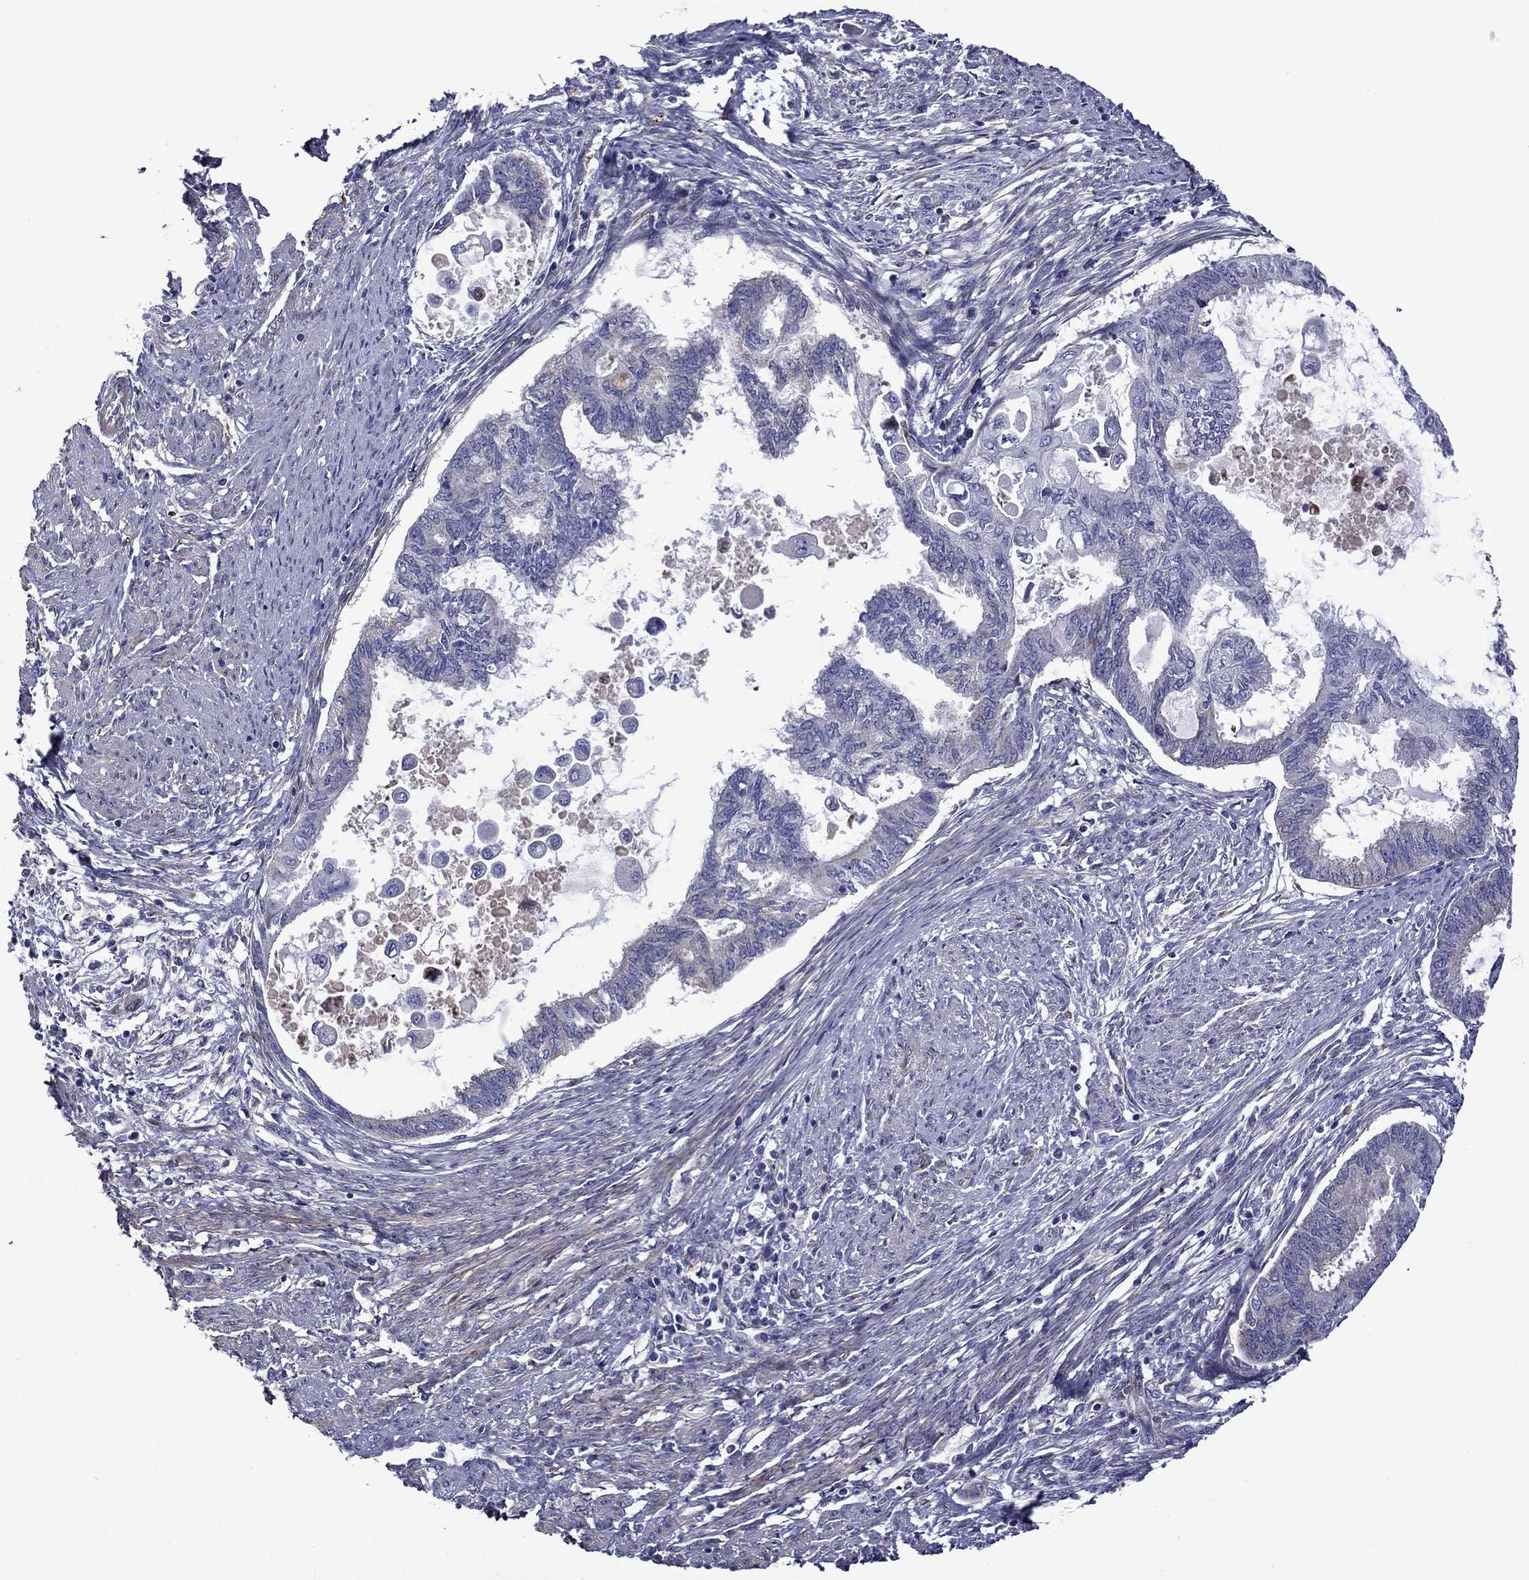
{"staining": {"intensity": "negative", "quantity": "none", "location": "none"}, "tissue": "endometrial cancer", "cell_type": "Tumor cells", "image_type": "cancer", "snomed": [{"axis": "morphology", "description": "Adenocarcinoma, NOS"}, {"axis": "topography", "description": "Endometrium"}], "caption": "DAB (3,3'-diaminobenzidine) immunohistochemical staining of human endometrial adenocarcinoma exhibits no significant positivity in tumor cells.", "gene": "HSPG2", "patient": {"sex": "female", "age": 86}}